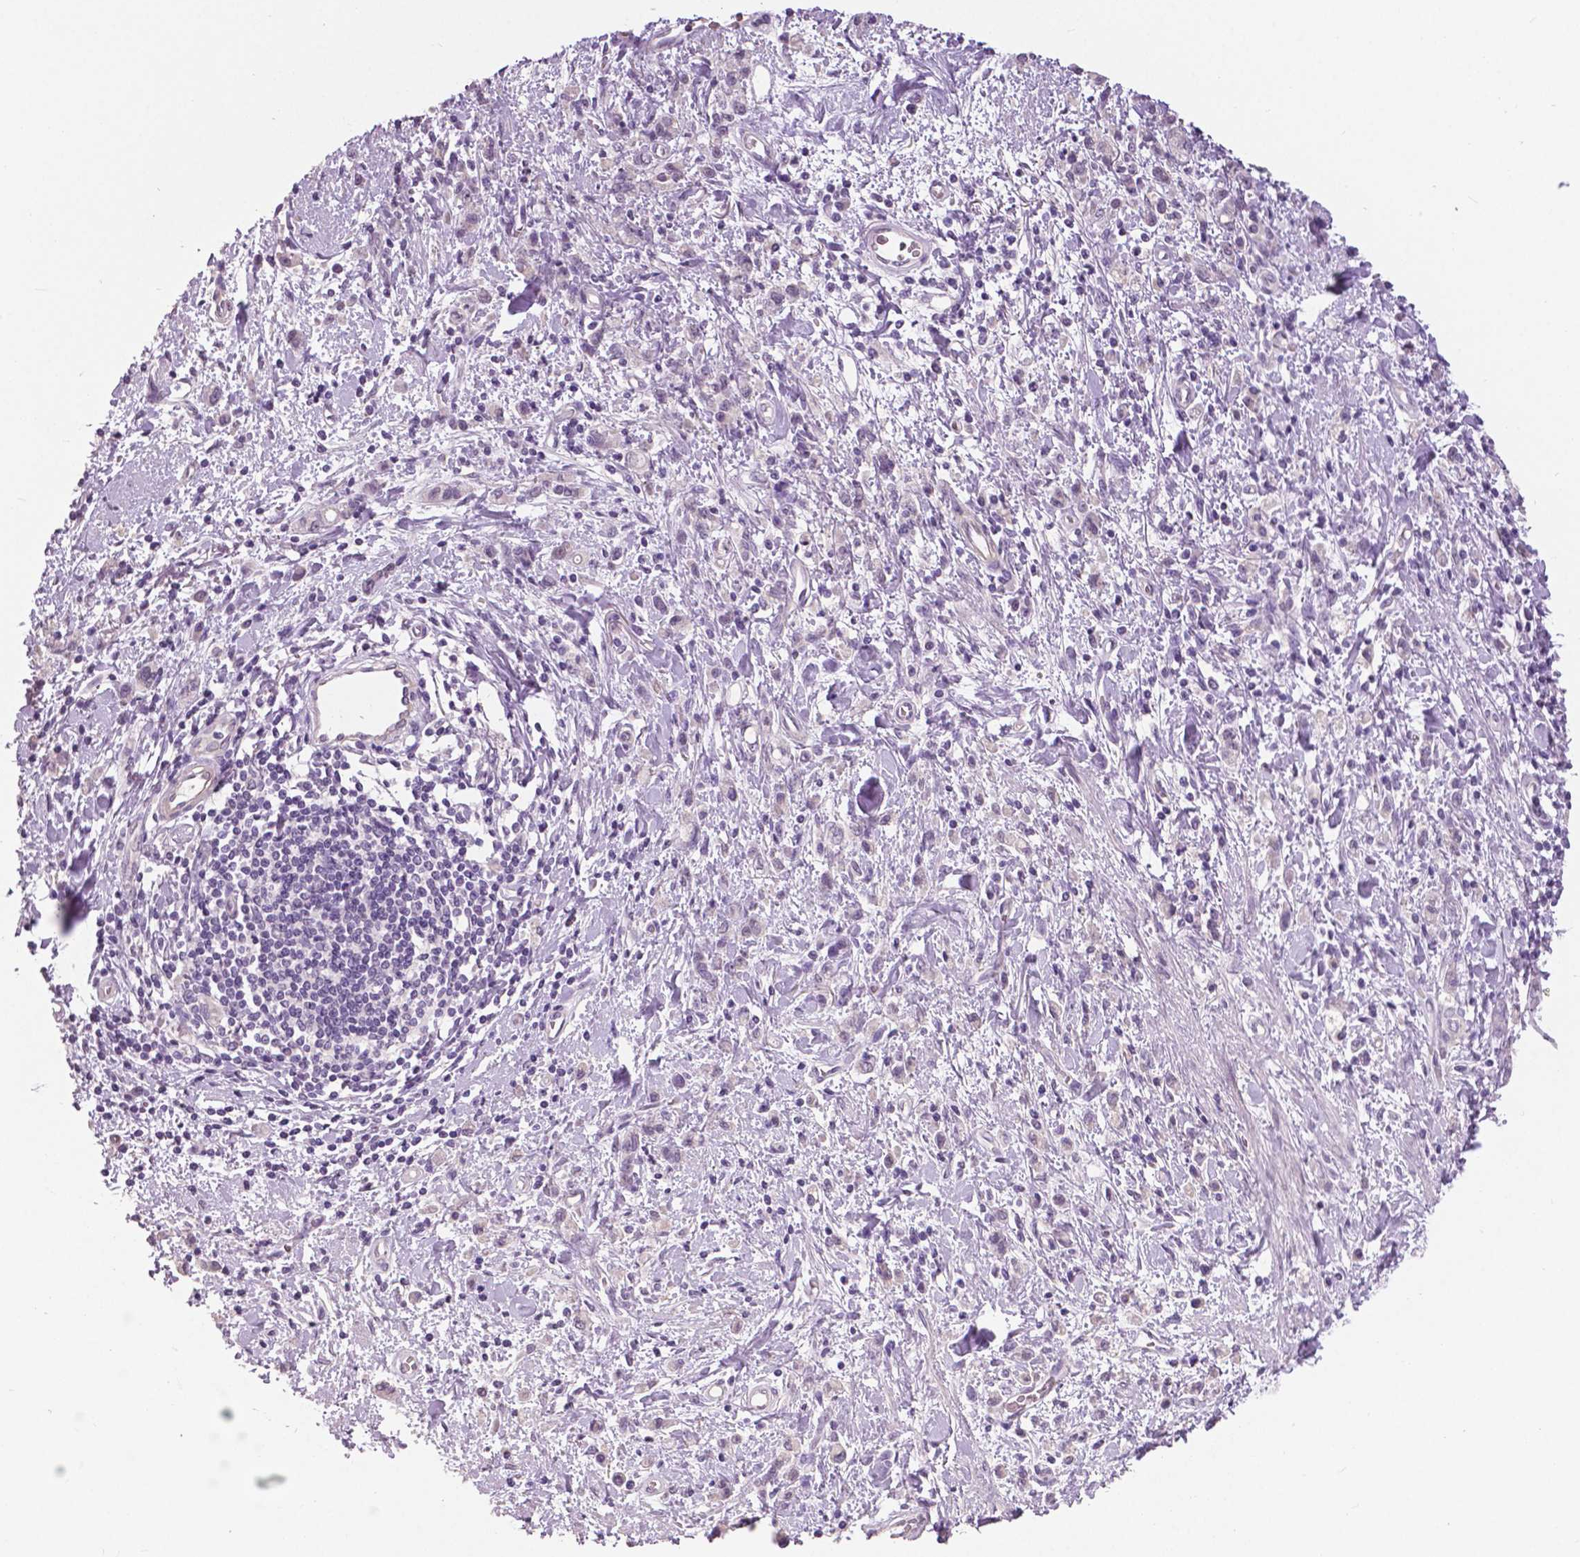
{"staining": {"intensity": "negative", "quantity": "none", "location": "none"}, "tissue": "stomach cancer", "cell_type": "Tumor cells", "image_type": "cancer", "snomed": [{"axis": "morphology", "description": "Adenocarcinoma, NOS"}, {"axis": "topography", "description": "Stomach"}], "caption": "The photomicrograph demonstrates no significant expression in tumor cells of stomach adenocarcinoma. The staining was performed using DAB to visualize the protein expression in brown, while the nuclei were stained in blue with hematoxylin (Magnification: 20x).", "gene": "FOXA1", "patient": {"sex": "male", "age": 77}}